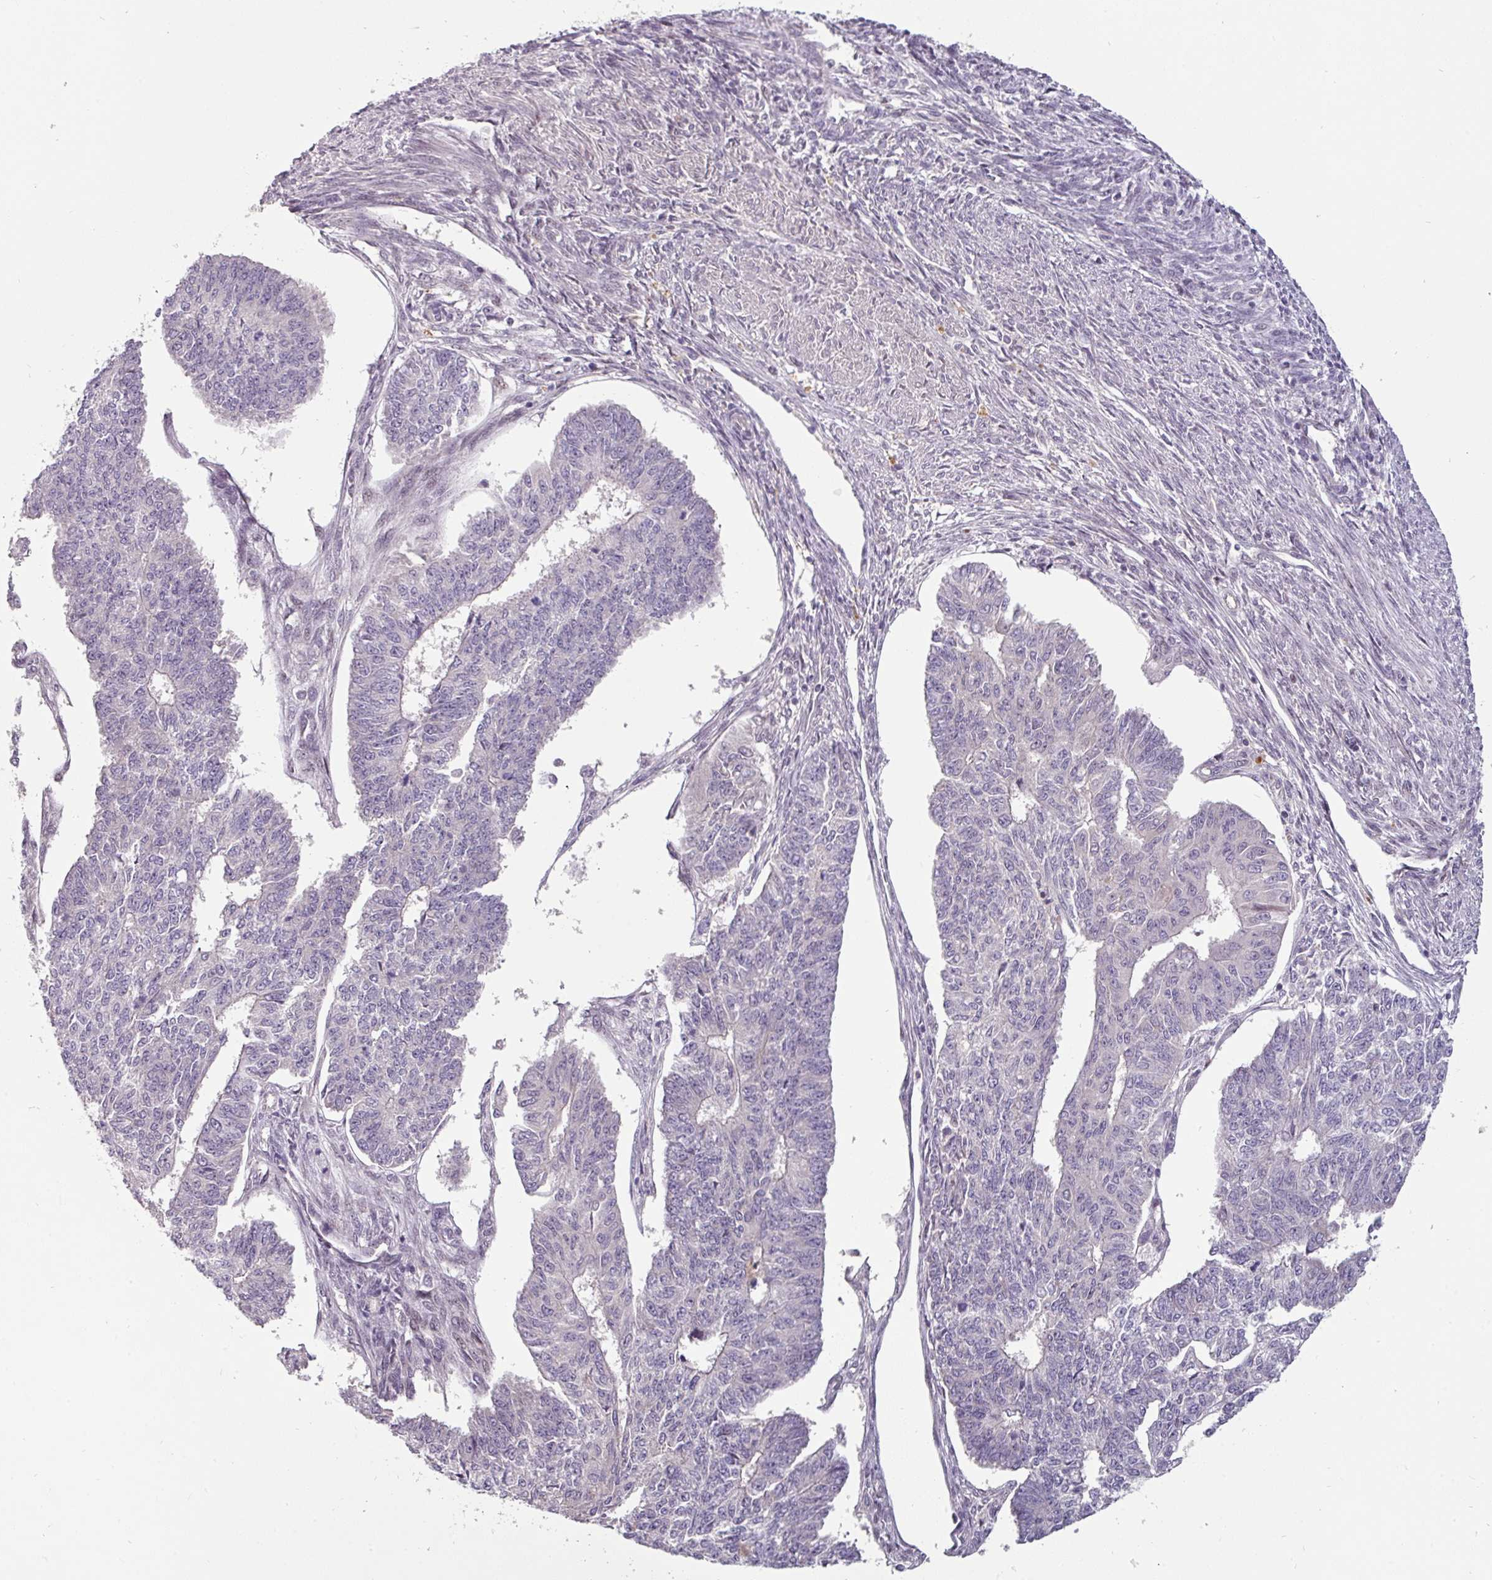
{"staining": {"intensity": "negative", "quantity": "none", "location": "none"}, "tissue": "endometrial cancer", "cell_type": "Tumor cells", "image_type": "cancer", "snomed": [{"axis": "morphology", "description": "Adenocarcinoma, NOS"}, {"axis": "topography", "description": "Endometrium"}], "caption": "This is a micrograph of IHC staining of endometrial cancer (adenocarcinoma), which shows no staining in tumor cells.", "gene": "SWSAP1", "patient": {"sex": "female", "age": 32}}